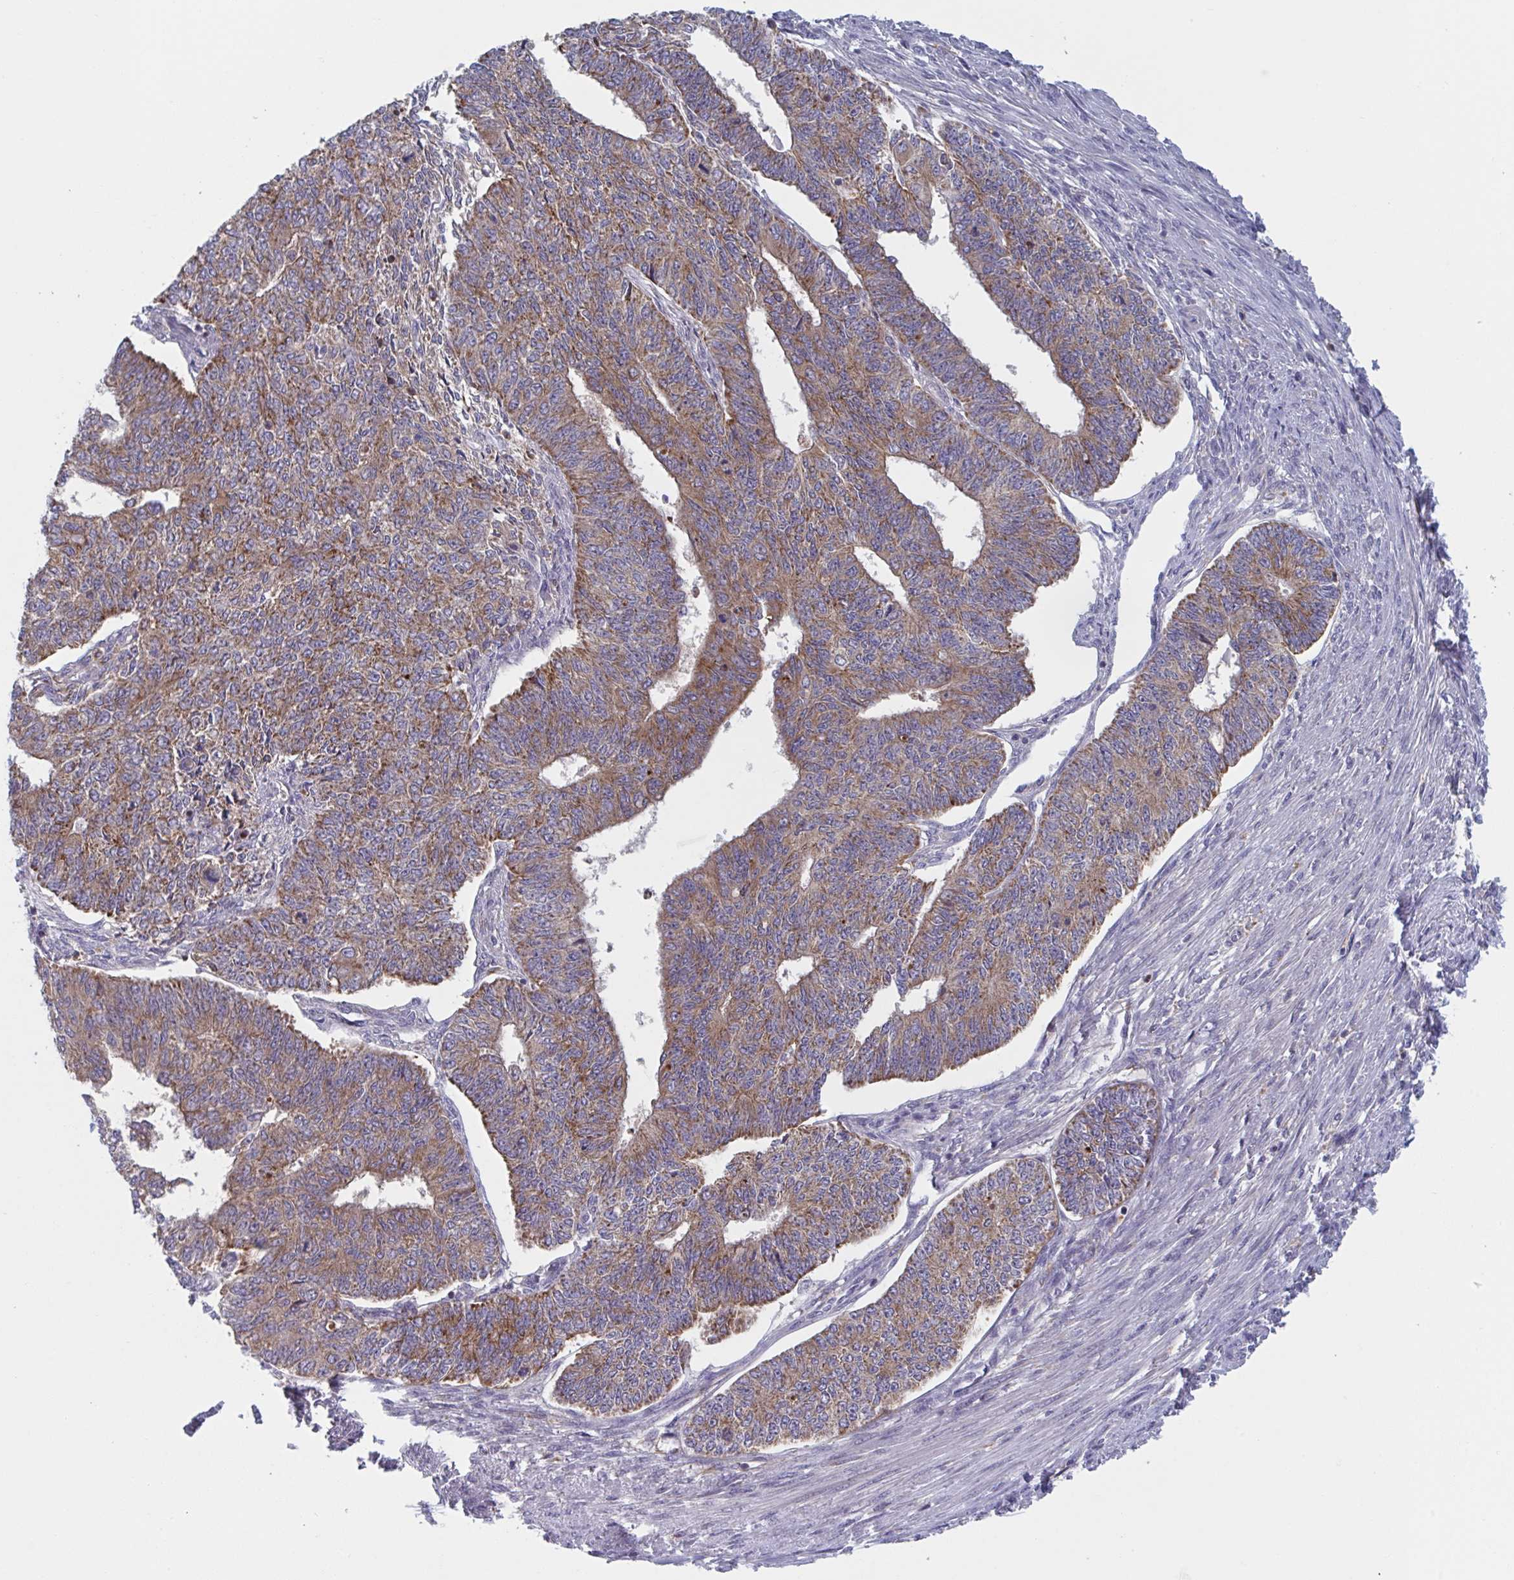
{"staining": {"intensity": "moderate", "quantity": ">75%", "location": "cytoplasmic/membranous"}, "tissue": "endometrial cancer", "cell_type": "Tumor cells", "image_type": "cancer", "snomed": [{"axis": "morphology", "description": "Adenocarcinoma, NOS"}, {"axis": "topography", "description": "Endometrium"}], "caption": "Approximately >75% of tumor cells in endometrial cancer (adenocarcinoma) reveal moderate cytoplasmic/membranous protein positivity as visualized by brown immunohistochemical staining.", "gene": "NIPSNAP1", "patient": {"sex": "female", "age": 32}}